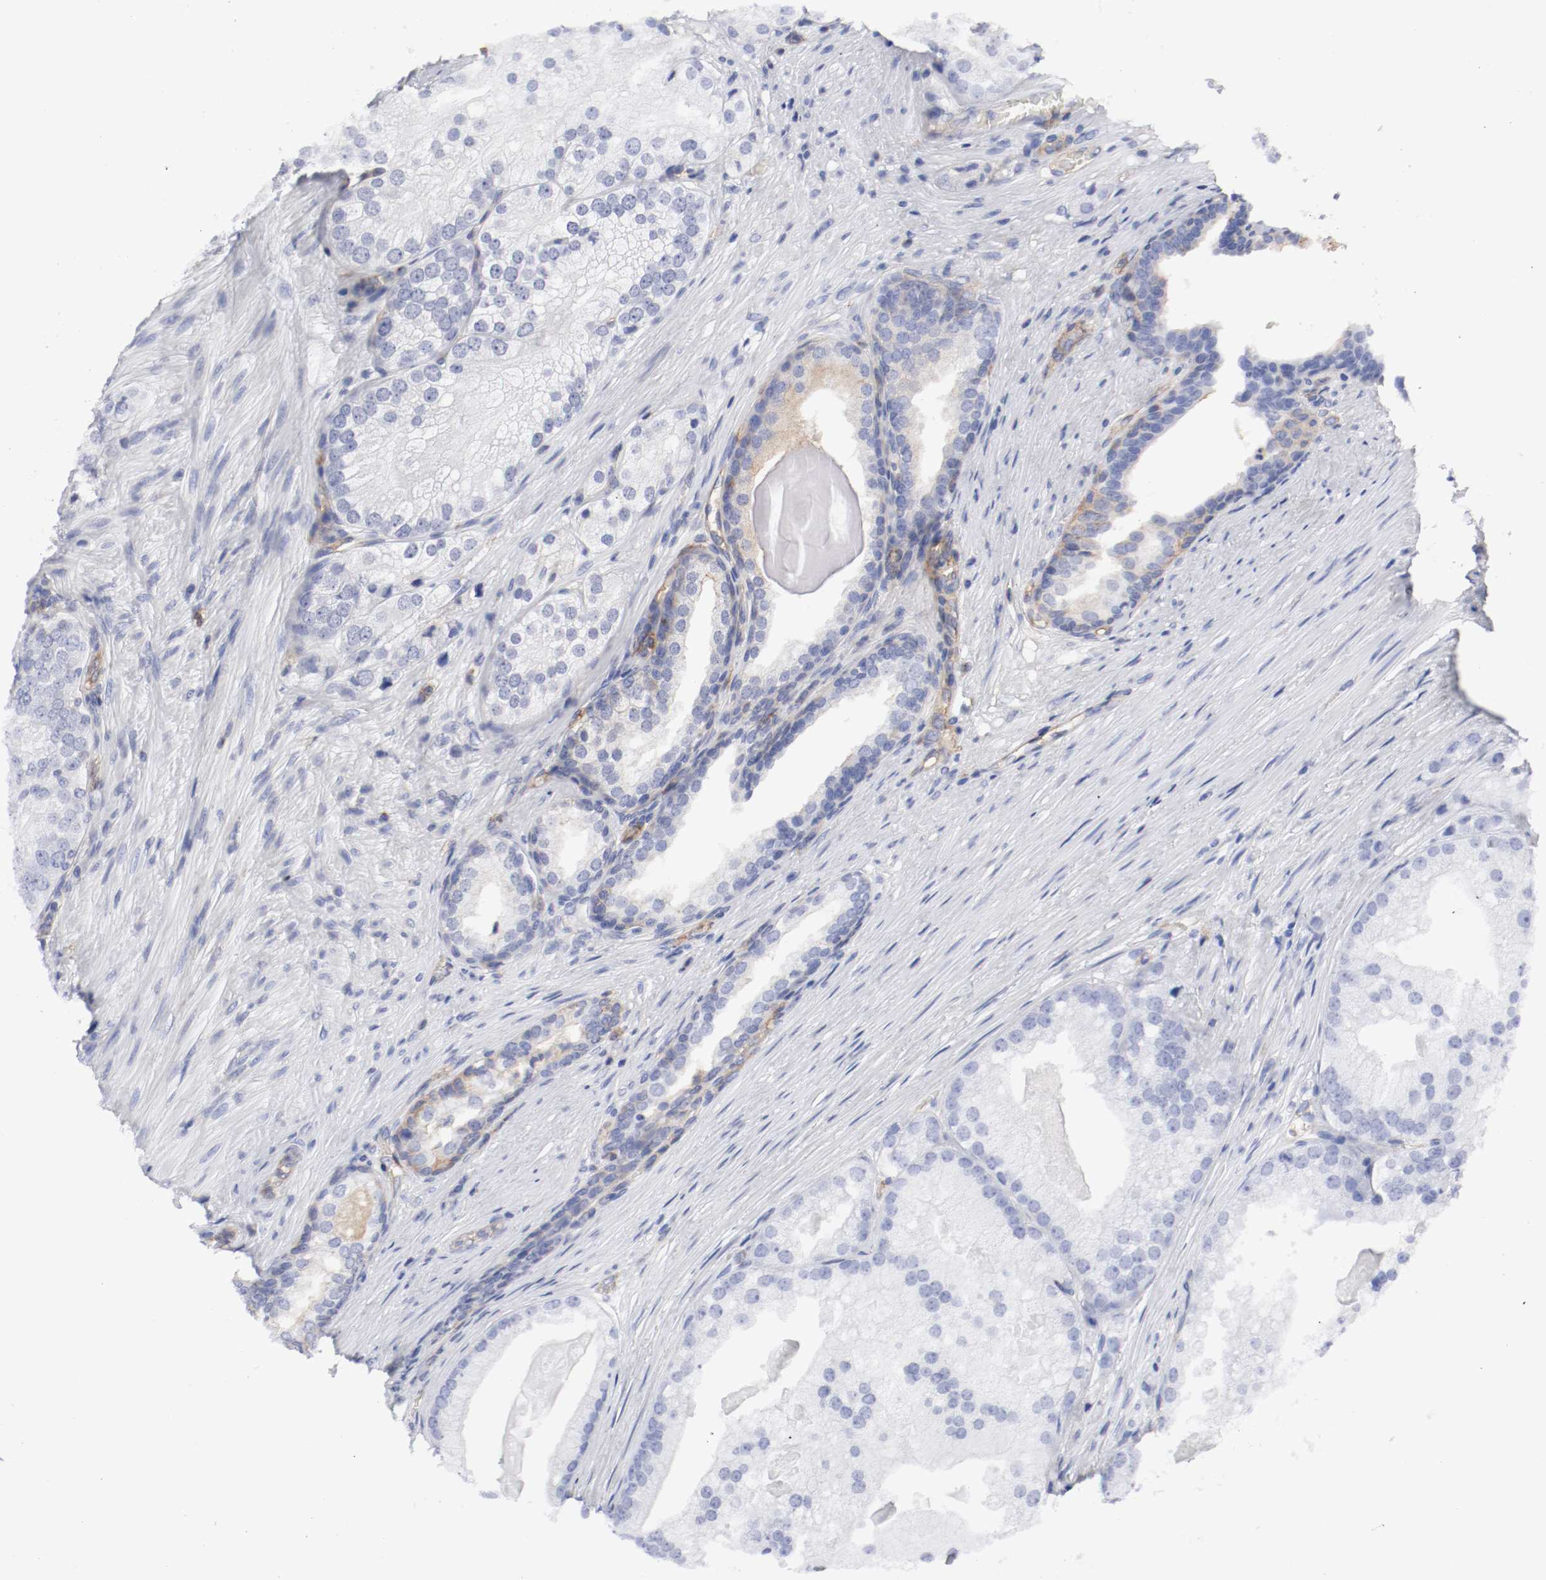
{"staining": {"intensity": "weak", "quantity": "<25%", "location": "cytoplasmic/membranous"}, "tissue": "prostate cancer", "cell_type": "Tumor cells", "image_type": "cancer", "snomed": [{"axis": "morphology", "description": "Adenocarcinoma, Low grade"}, {"axis": "topography", "description": "Prostate"}], "caption": "An immunohistochemistry (IHC) histopathology image of prostate cancer (adenocarcinoma (low-grade)) is shown. There is no staining in tumor cells of prostate cancer (adenocarcinoma (low-grade)).", "gene": "IFITM1", "patient": {"sex": "male", "age": 69}}